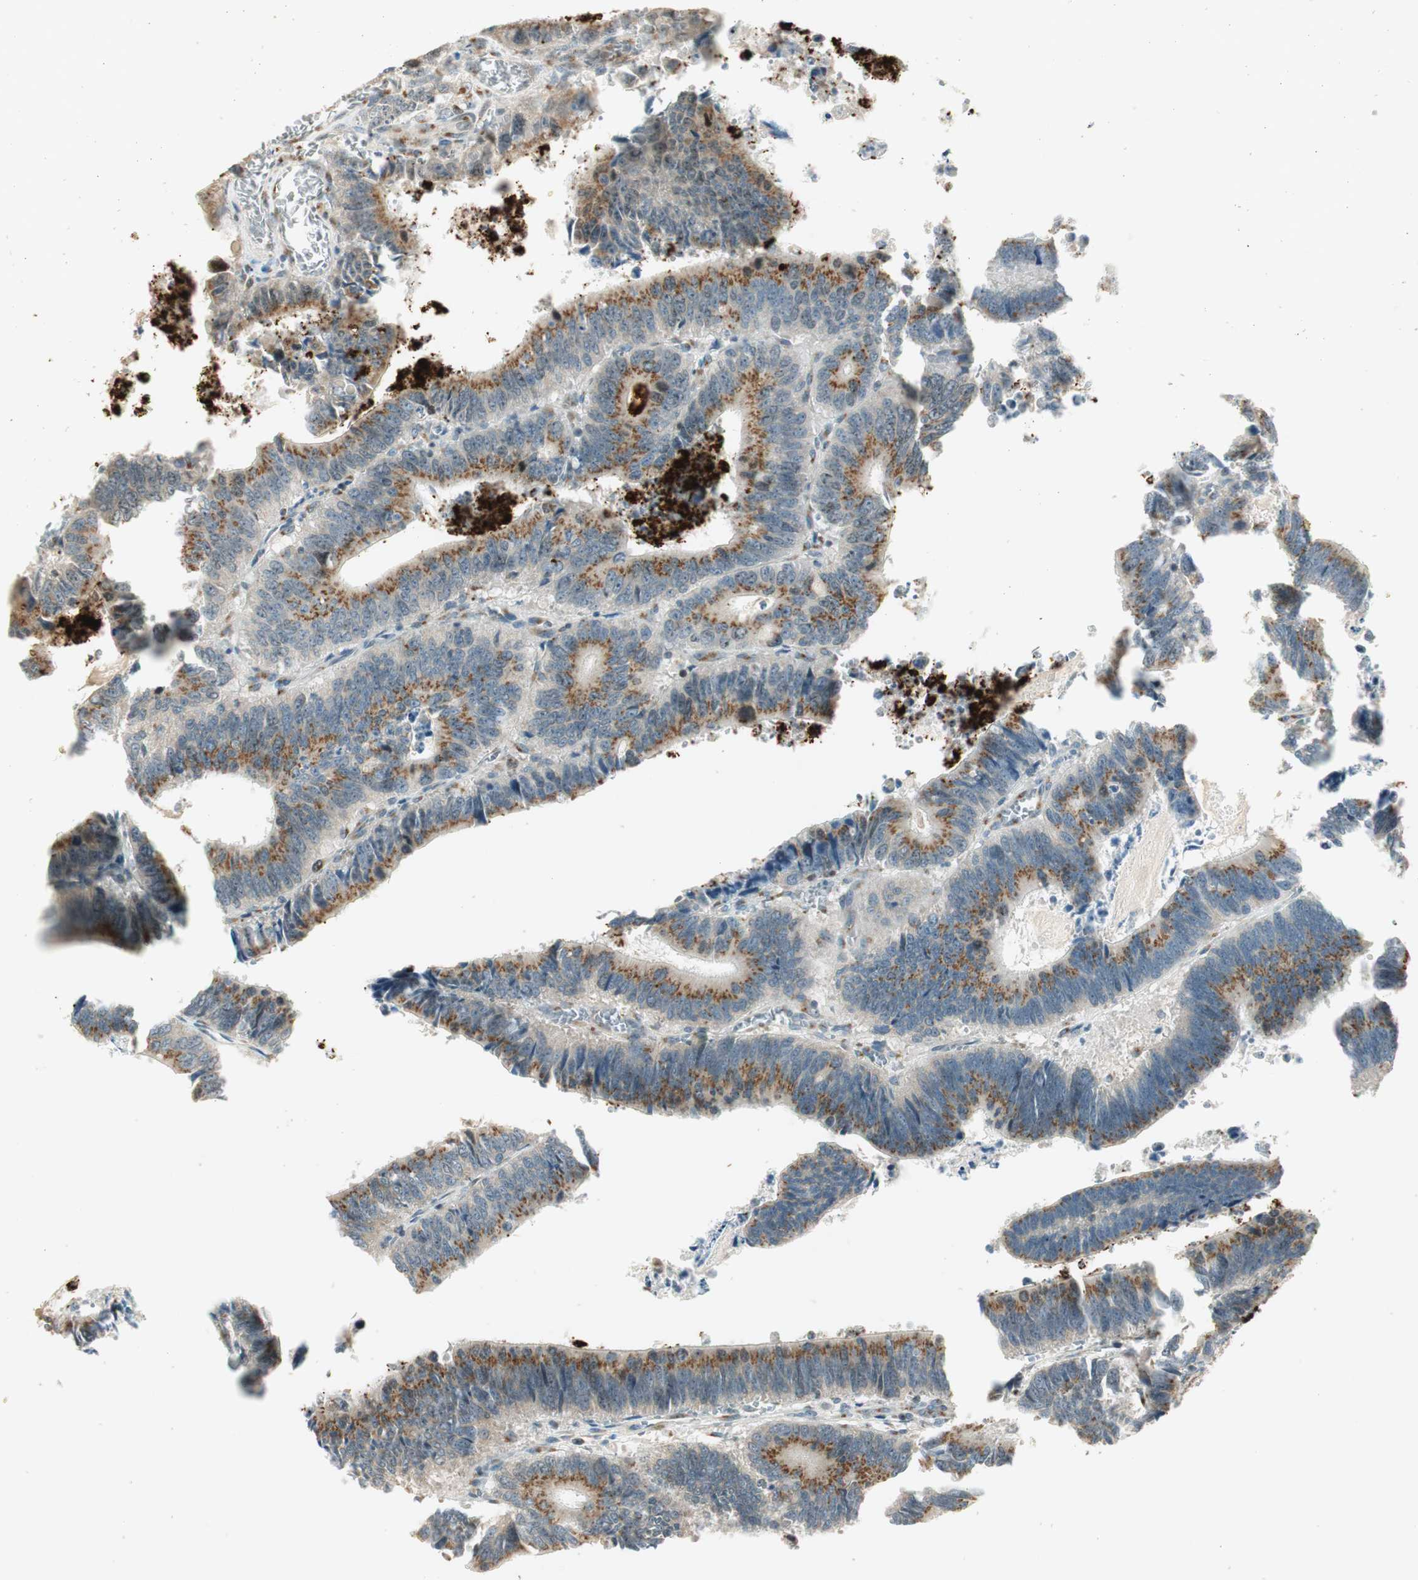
{"staining": {"intensity": "weak", "quantity": ">75%", "location": "cytoplasmic/membranous"}, "tissue": "colorectal cancer", "cell_type": "Tumor cells", "image_type": "cancer", "snomed": [{"axis": "morphology", "description": "Adenocarcinoma, NOS"}, {"axis": "topography", "description": "Colon"}], "caption": "High-power microscopy captured an immunohistochemistry (IHC) histopathology image of colorectal cancer, revealing weak cytoplasmic/membranous positivity in approximately >75% of tumor cells.", "gene": "NEO1", "patient": {"sex": "male", "age": 72}}